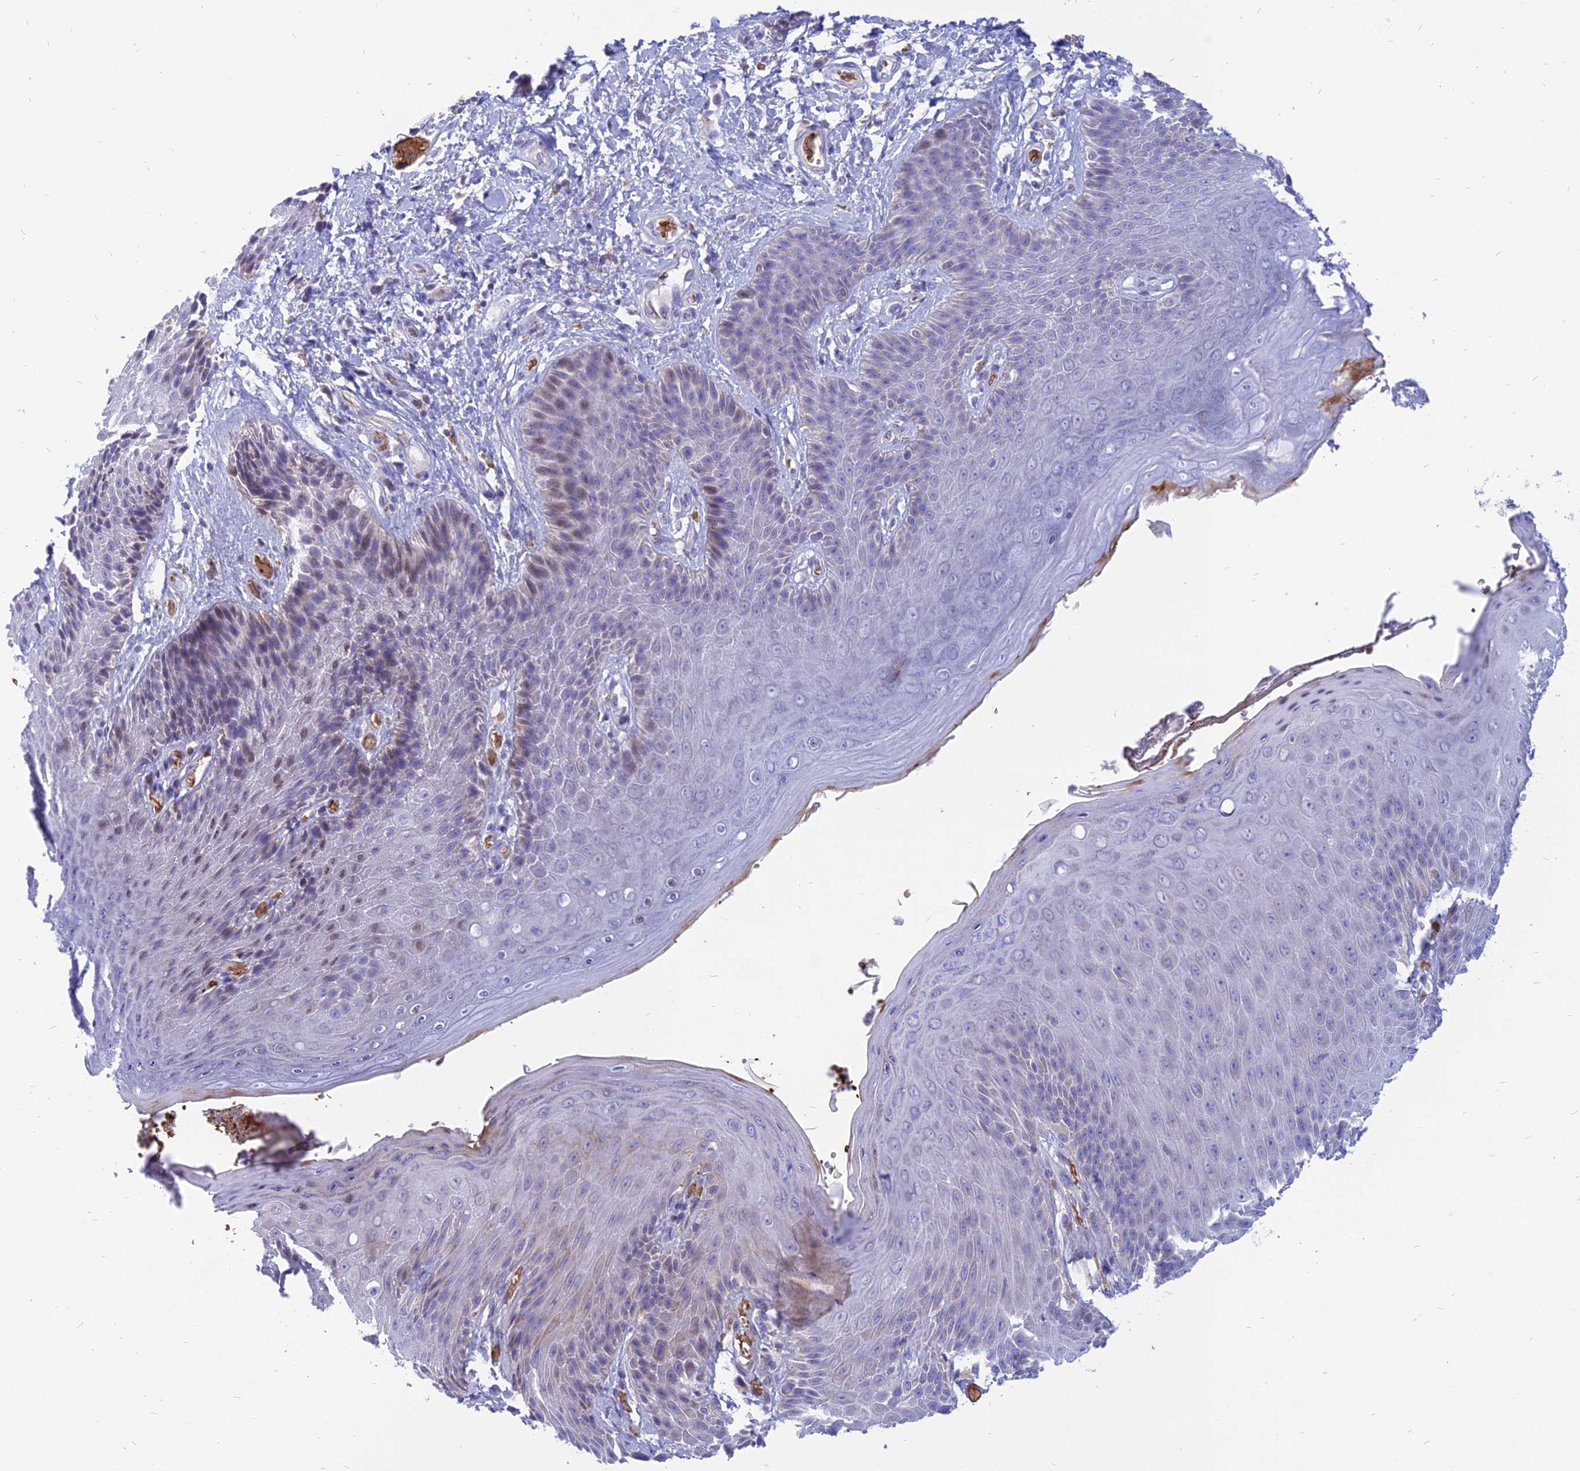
{"staining": {"intensity": "negative", "quantity": "none", "location": "none"}, "tissue": "skin", "cell_type": "Epidermal cells", "image_type": "normal", "snomed": [{"axis": "morphology", "description": "Normal tissue, NOS"}, {"axis": "topography", "description": "Anal"}], "caption": "The immunohistochemistry image has no significant staining in epidermal cells of skin.", "gene": "HHAT", "patient": {"sex": "female", "age": 89}}